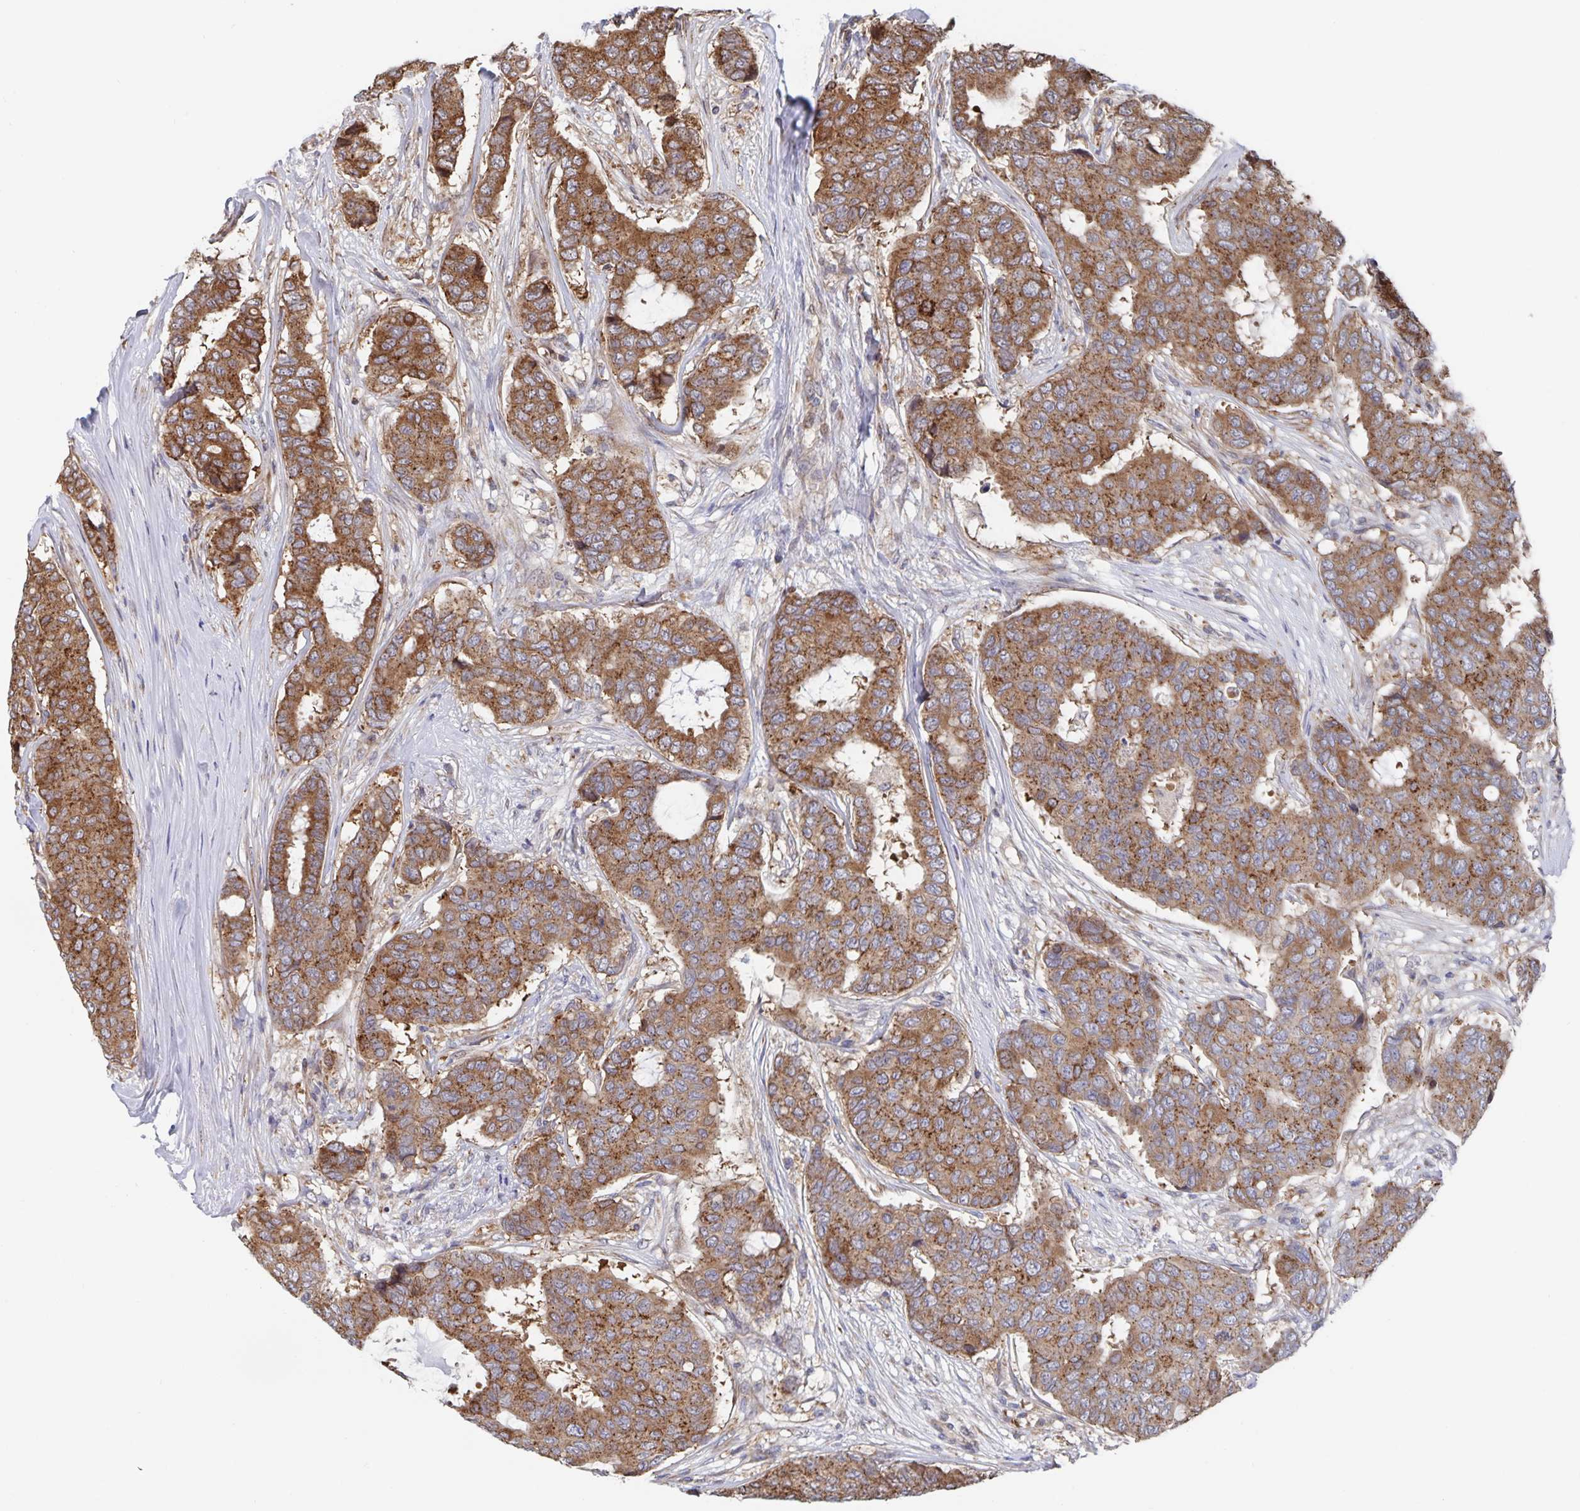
{"staining": {"intensity": "strong", "quantity": ">75%", "location": "cytoplasmic/membranous"}, "tissue": "breast cancer", "cell_type": "Tumor cells", "image_type": "cancer", "snomed": [{"axis": "morphology", "description": "Duct carcinoma"}, {"axis": "topography", "description": "Breast"}], "caption": "This histopathology image reveals immunohistochemistry staining of human breast cancer, with high strong cytoplasmic/membranous positivity in approximately >75% of tumor cells.", "gene": "ACACA", "patient": {"sex": "female", "age": 75}}